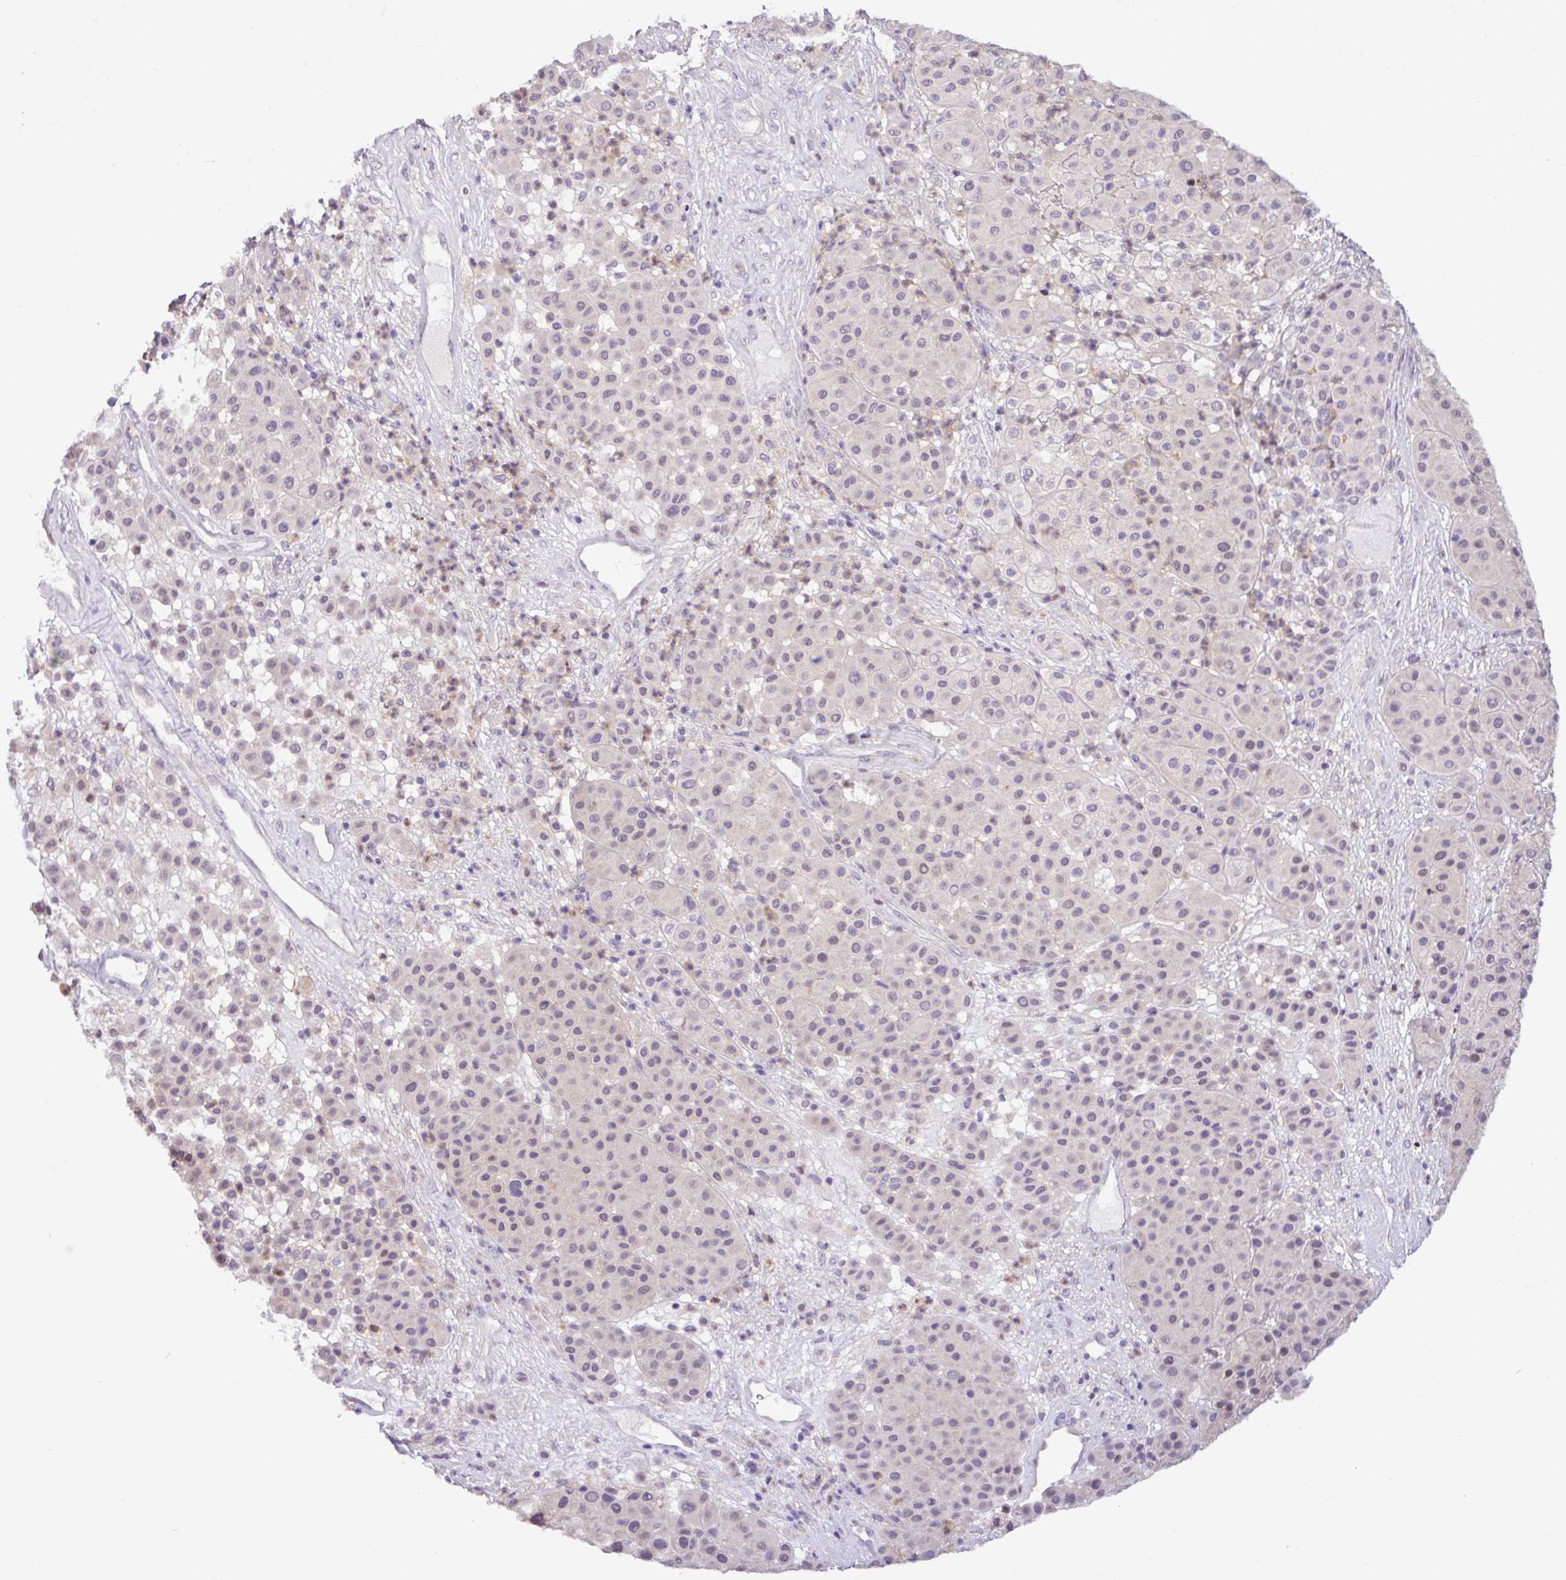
{"staining": {"intensity": "weak", "quantity": "<25%", "location": "nuclear"}, "tissue": "melanoma", "cell_type": "Tumor cells", "image_type": "cancer", "snomed": [{"axis": "morphology", "description": "Malignant melanoma, Metastatic site"}, {"axis": "topography", "description": "Smooth muscle"}], "caption": "Photomicrograph shows no significant protein expression in tumor cells of malignant melanoma (metastatic site).", "gene": "TONSL", "patient": {"sex": "male", "age": 41}}